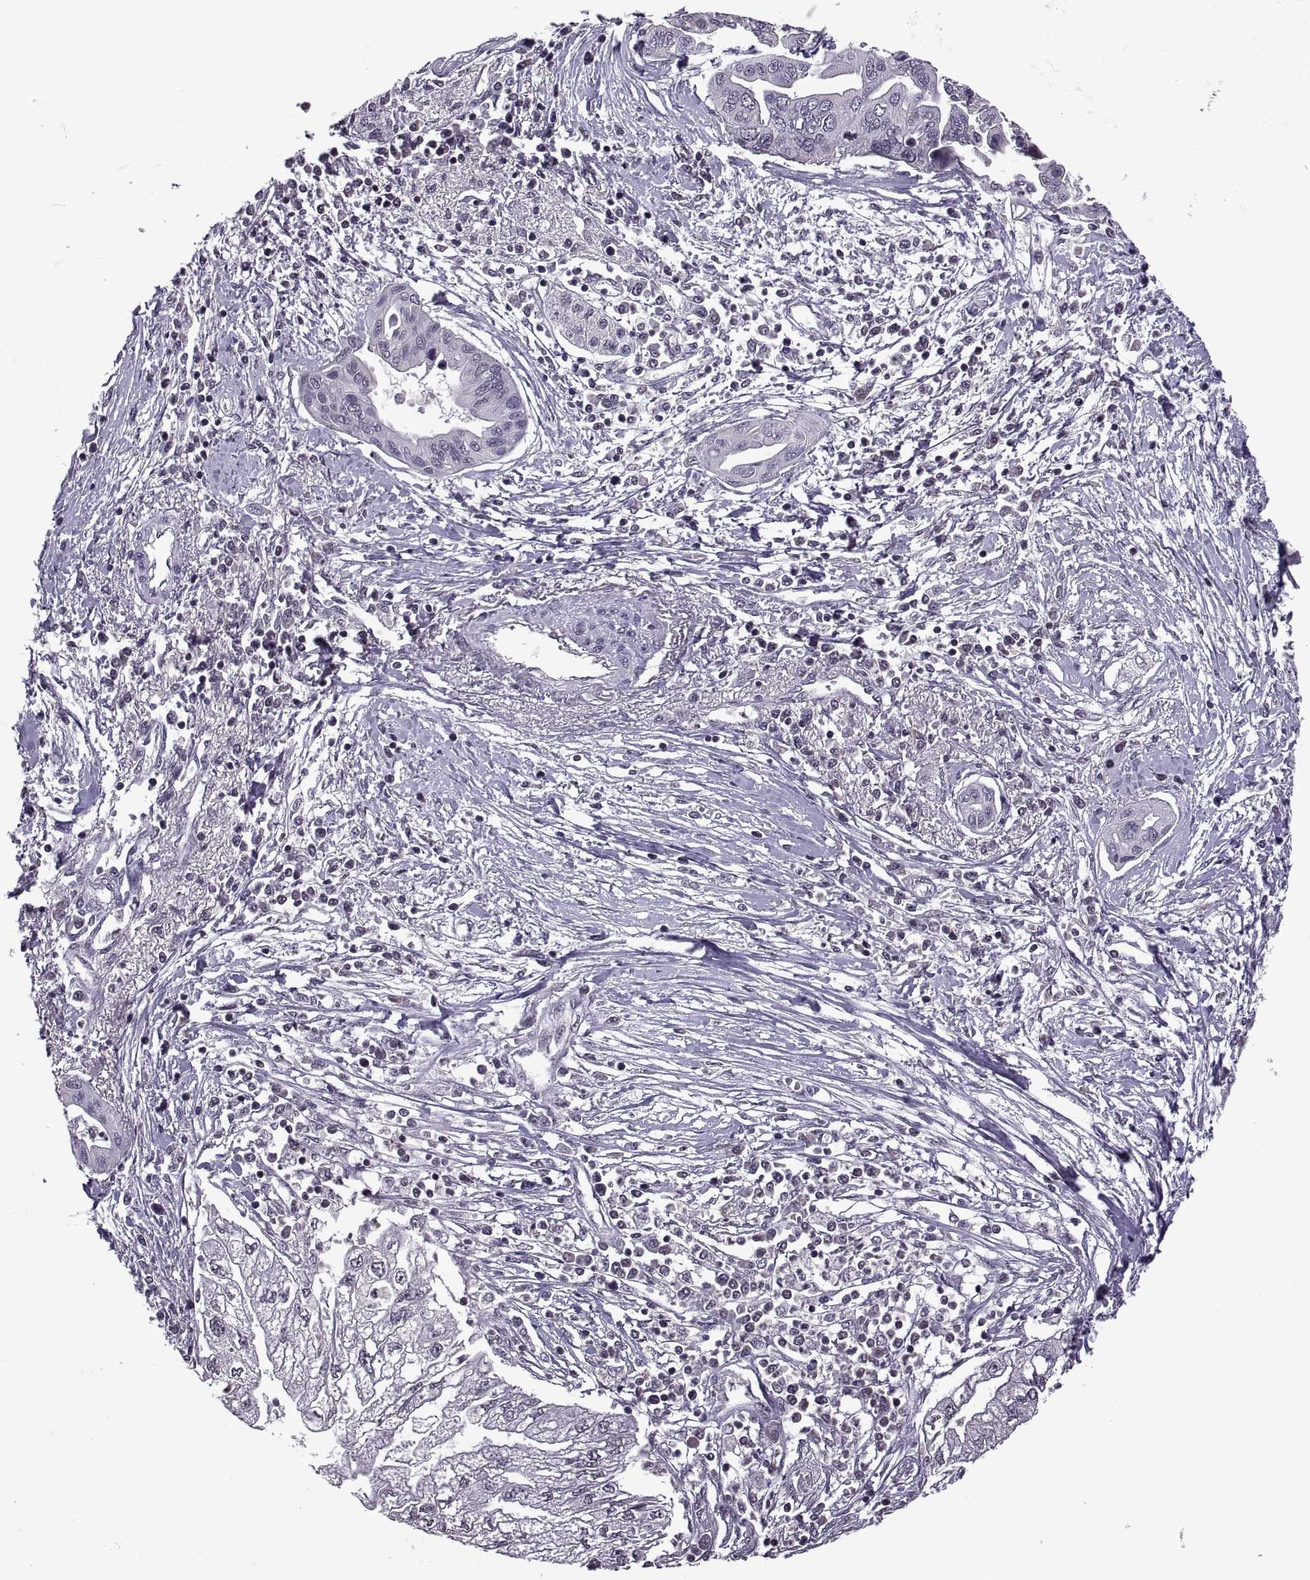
{"staining": {"intensity": "negative", "quantity": "none", "location": "none"}, "tissue": "pancreatic cancer", "cell_type": "Tumor cells", "image_type": "cancer", "snomed": [{"axis": "morphology", "description": "Adenocarcinoma, NOS"}, {"axis": "topography", "description": "Pancreas"}], "caption": "IHC of pancreatic adenocarcinoma displays no positivity in tumor cells. (DAB (3,3'-diaminobenzidine) IHC visualized using brightfield microscopy, high magnification).", "gene": "INTS3", "patient": {"sex": "male", "age": 70}}